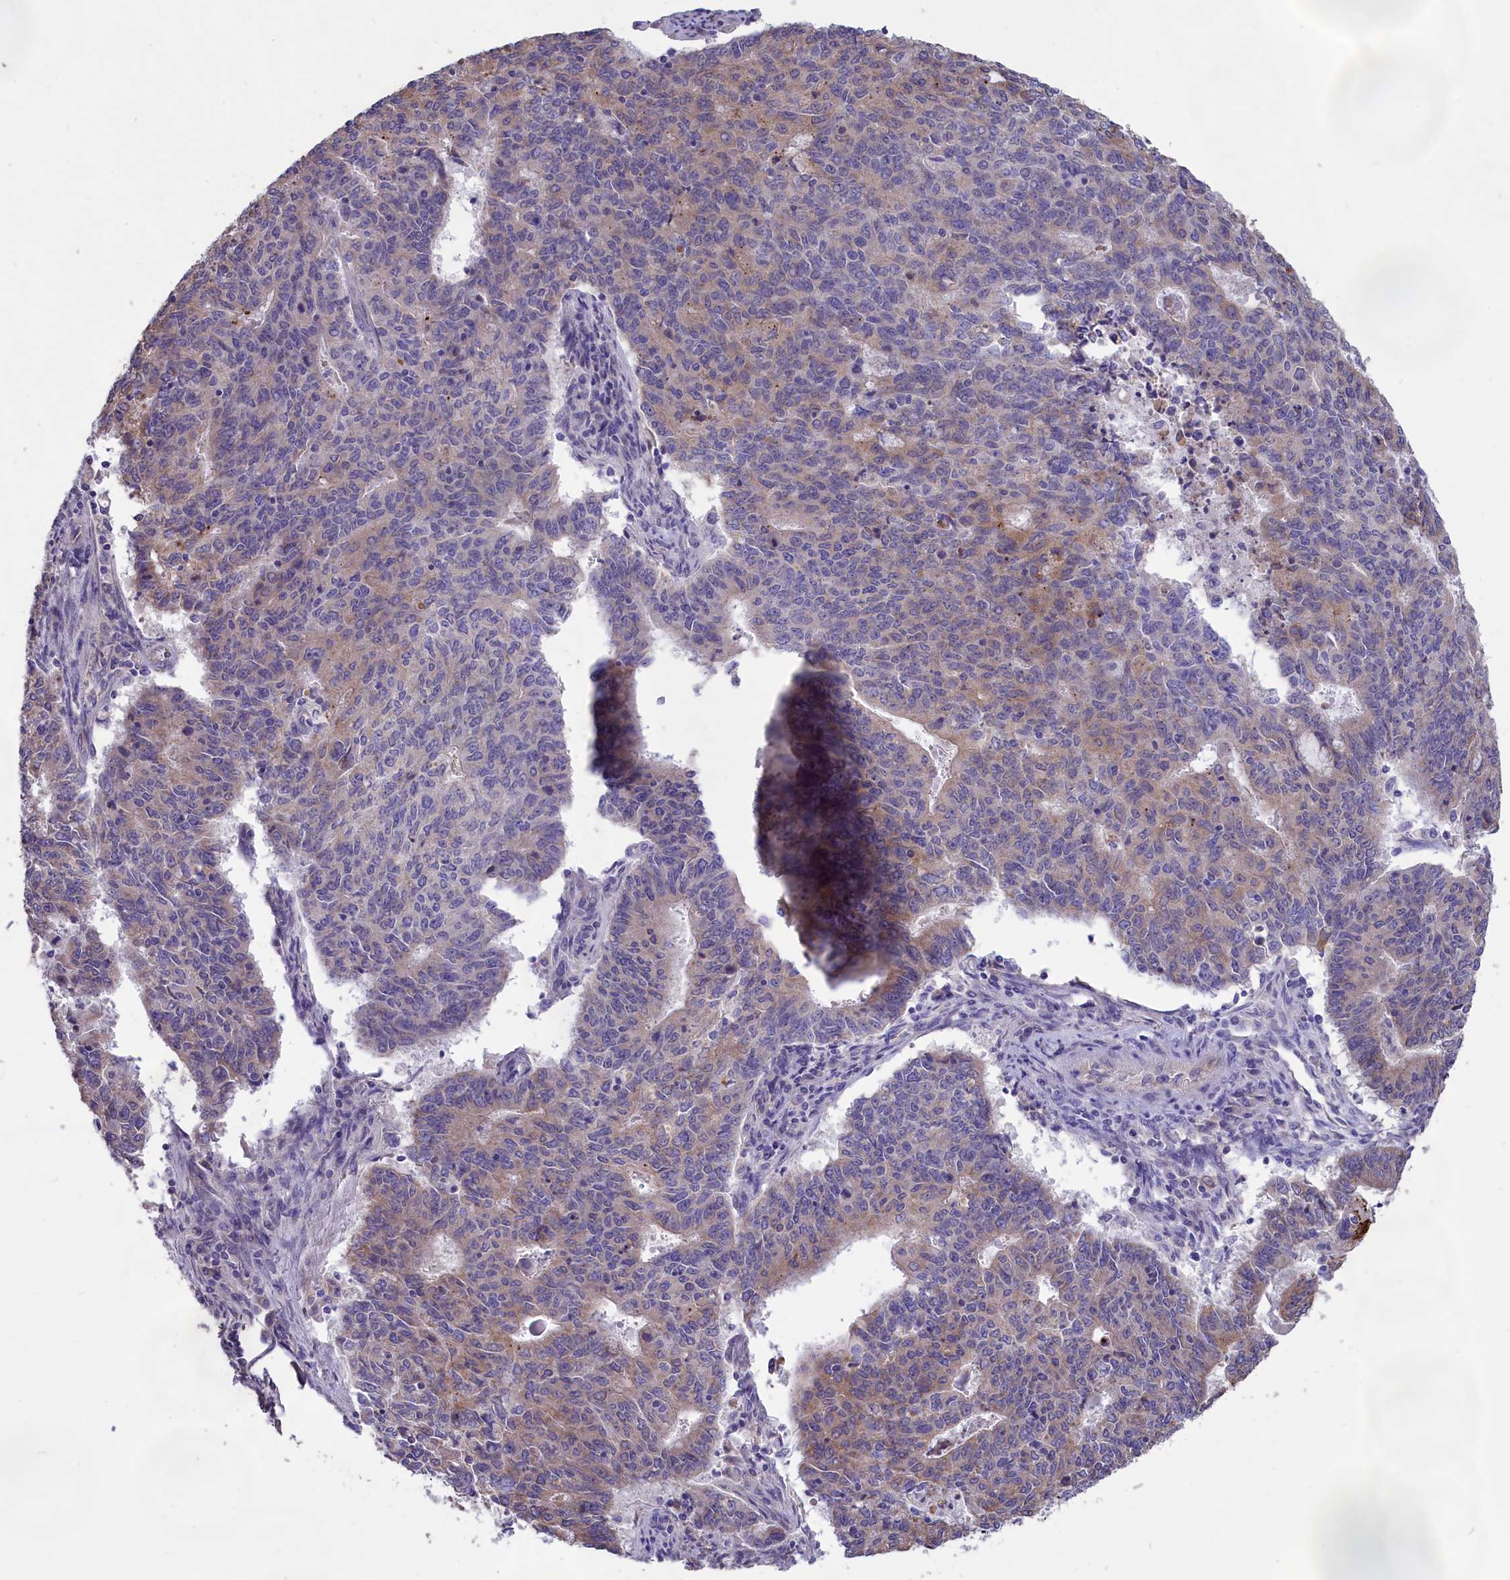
{"staining": {"intensity": "moderate", "quantity": "<25%", "location": "cytoplasmic/membranous"}, "tissue": "endometrial cancer", "cell_type": "Tumor cells", "image_type": "cancer", "snomed": [{"axis": "morphology", "description": "Adenocarcinoma, NOS"}, {"axis": "topography", "description": "Endometrium"}], "caption": "Protein analysis of endometrial cancer tissue reveals moderate cytoplasmic/membranous positivity in approximately <25% of tumor cells. Nuclei are stained in blue.", "gene": "CYP2U1", "patient": {"sex": "female", "age": 59}}